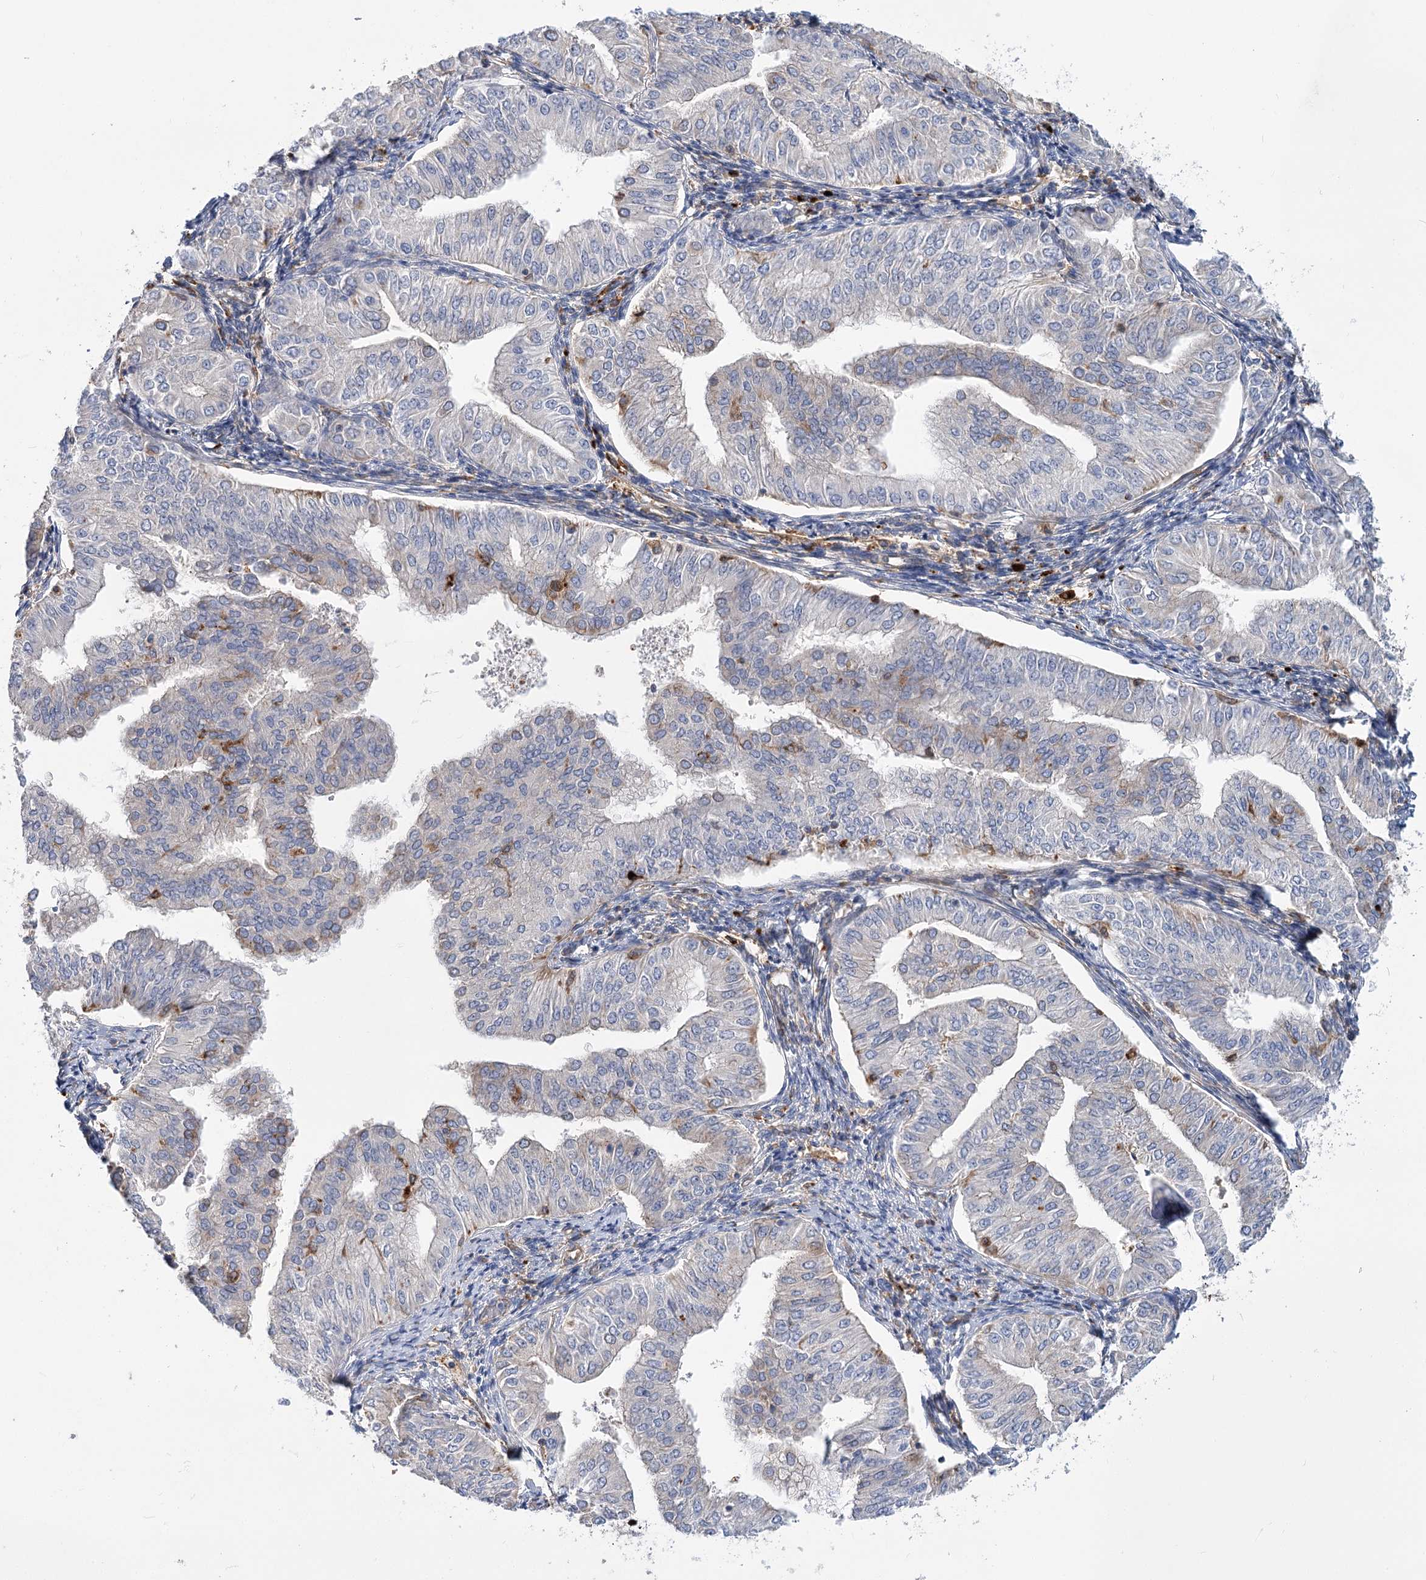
{"staining": {"intensity": "negative", "quantity": "none", "location": "none"}, "tissue": "endometrial cancer", "cell_type": "Tumor cells", "image_type": "cancer", "snomed": [{"axis": "morphology", "description": "Normal tissue, NOS"}, {"axis": "morphology", "description": "Adenocarcinoma, NOS"}, {"axis": "topography", "description": "Endometrium"}], "caption": "Tumor cells show no significant staining in endometrial cancer (adenocarcinoma). (Stains: DAB IHC with hematoxylin counter stain, Microscopy: brightfield microscopy at high magnification).", "gene": "GUSB", "patient": {"sex": "female", "age": 53}}